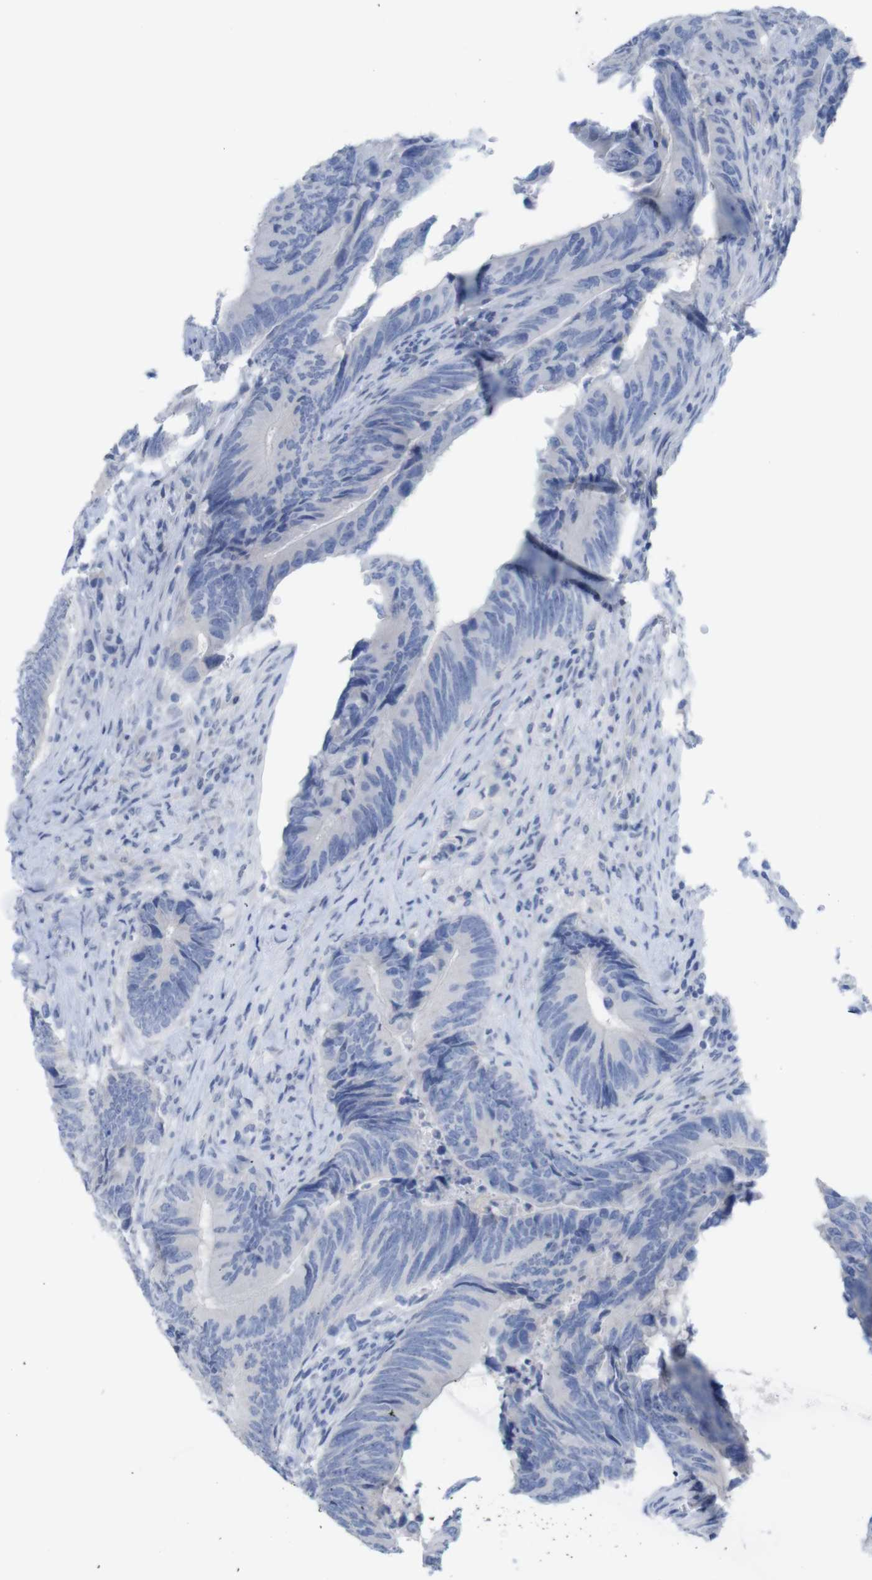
{"staining": {"intensity": "negative", "quantity": "none", "location": "none"}, "tissue": "colorectal cancer", "cell_type": "Tumor cells", "image_type": "cancer", "snomed": [{"axis": "morphology", "description": "Normal tissue, NOS"}, {"axis": "morphology", "description": "Adenocarcinoma, NOS"}, {"axis": "topography", "description": "Colon"}], "caption": "This is an immunohistochemistry histopathology image of human colorectal cancer (adenocarcinoma). There is no expression in tumor cells.", "gene": "PNMA1", "patient": {"sex": "male", "age": 56}}